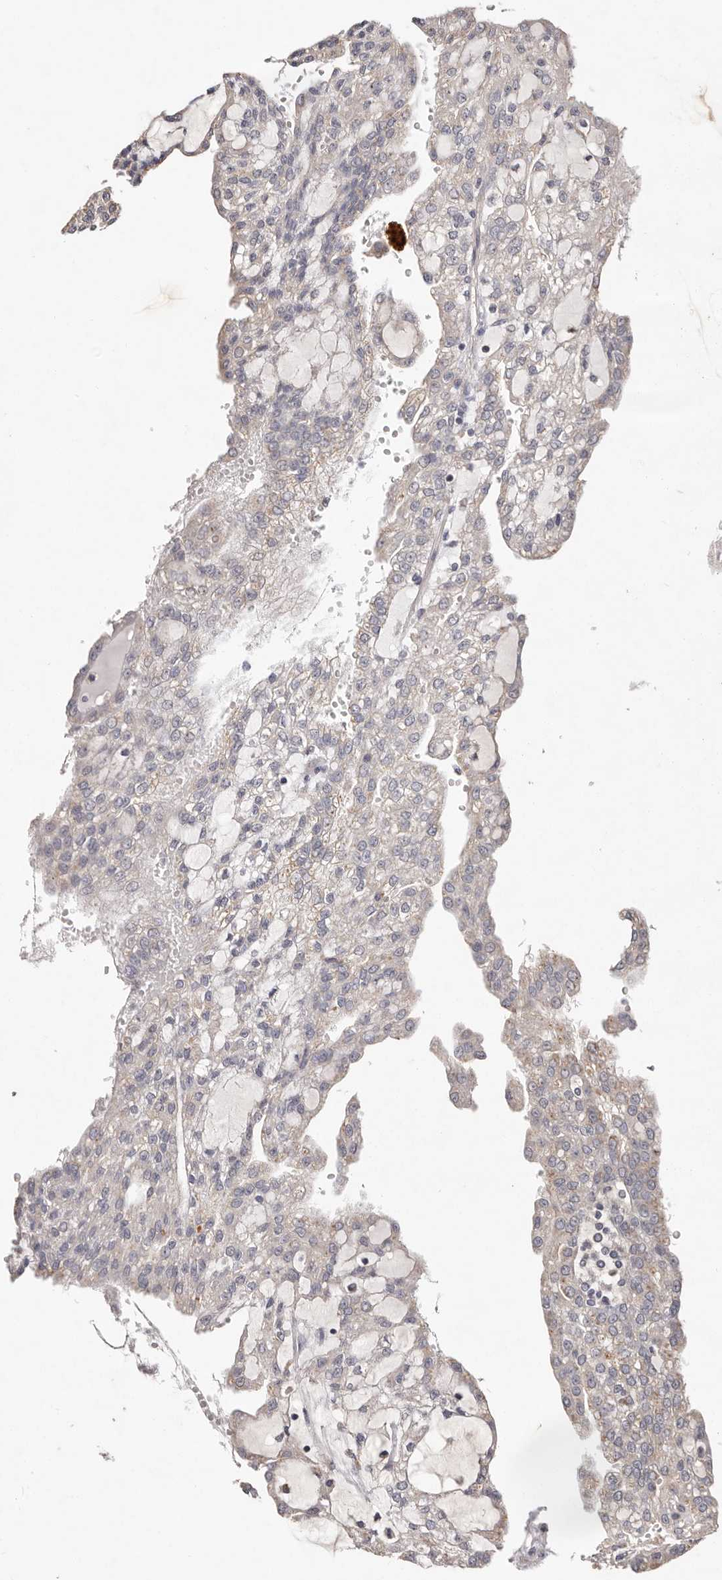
{"staining": {"intensity": "negative", "quantity": "none", "location": "none"}, "tissue": "renal cancer", "cell_type": "Tumor cells", "image_type": "cancer", "snomed": [{"axis": "morphology", "description": "Adenocarcinoma, NOS"}, {"axis": "topography", "description": "Kidney"}], "caption": "Renal cancer was stained to show a protein in brown. There is no significant expression in tumor cells.", "gene": "THBS3", "patient": {"sex": "male", "age": 63}}